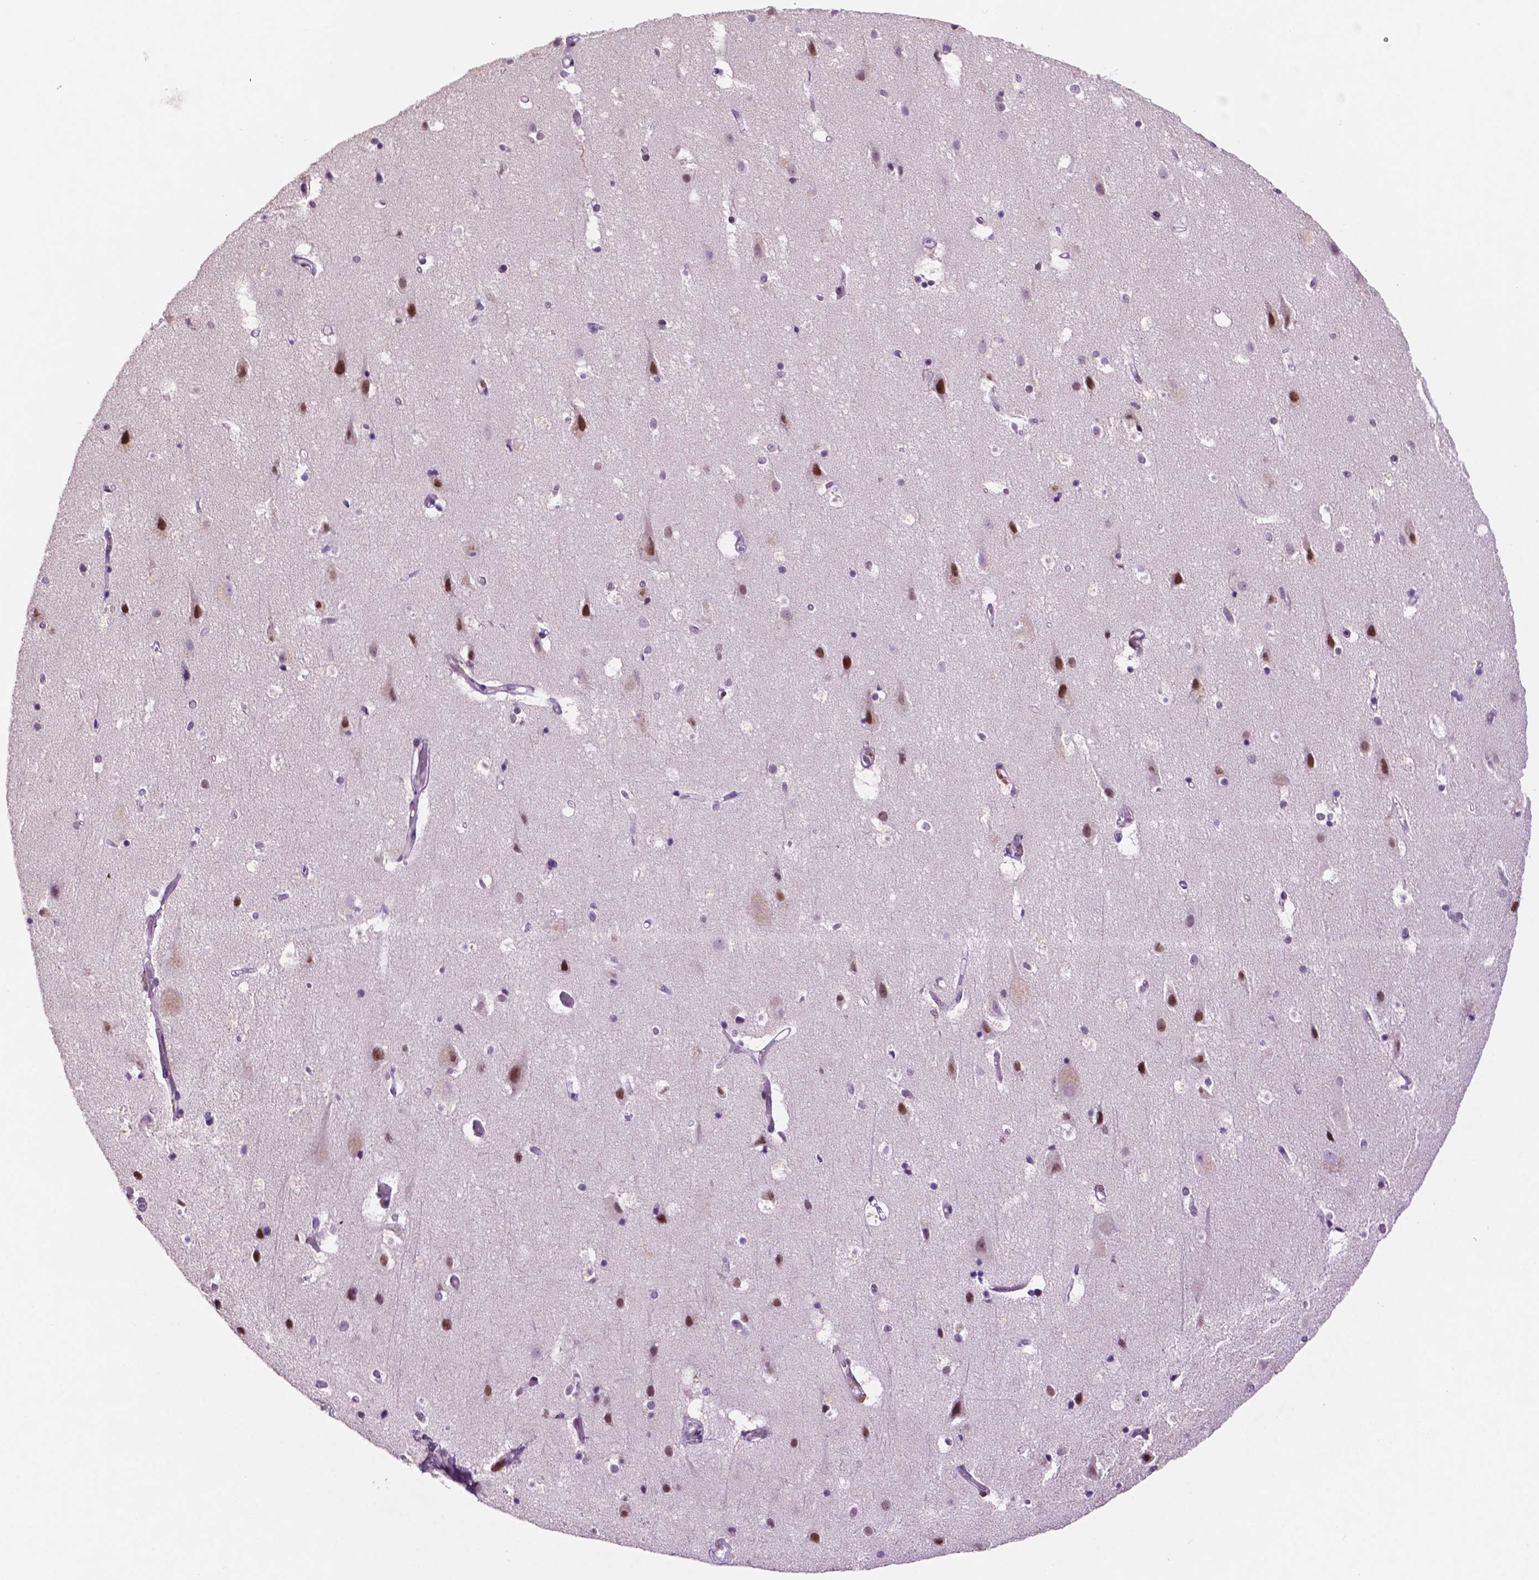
{"staining": {"intensity": "moderate", "quantity": "<25%", "location": "nuclear"}, "tissue": "cerebral cortex", "cell_type": "Endothelial cells", "image_type": "normal", "snomed": [{"axis": "morphology", "description": "Normal tissue, NOS"}, {"axis": "topography", "description": "Cerebral cortex"}], "caption": "Cerebral cortex was stained to show a protein in brown. There is low levels of moderate nuclear positivity in about <25% of endothelial cells.", "gene": "NCOR1", "patient": {"sex": "female", "age": 52}}